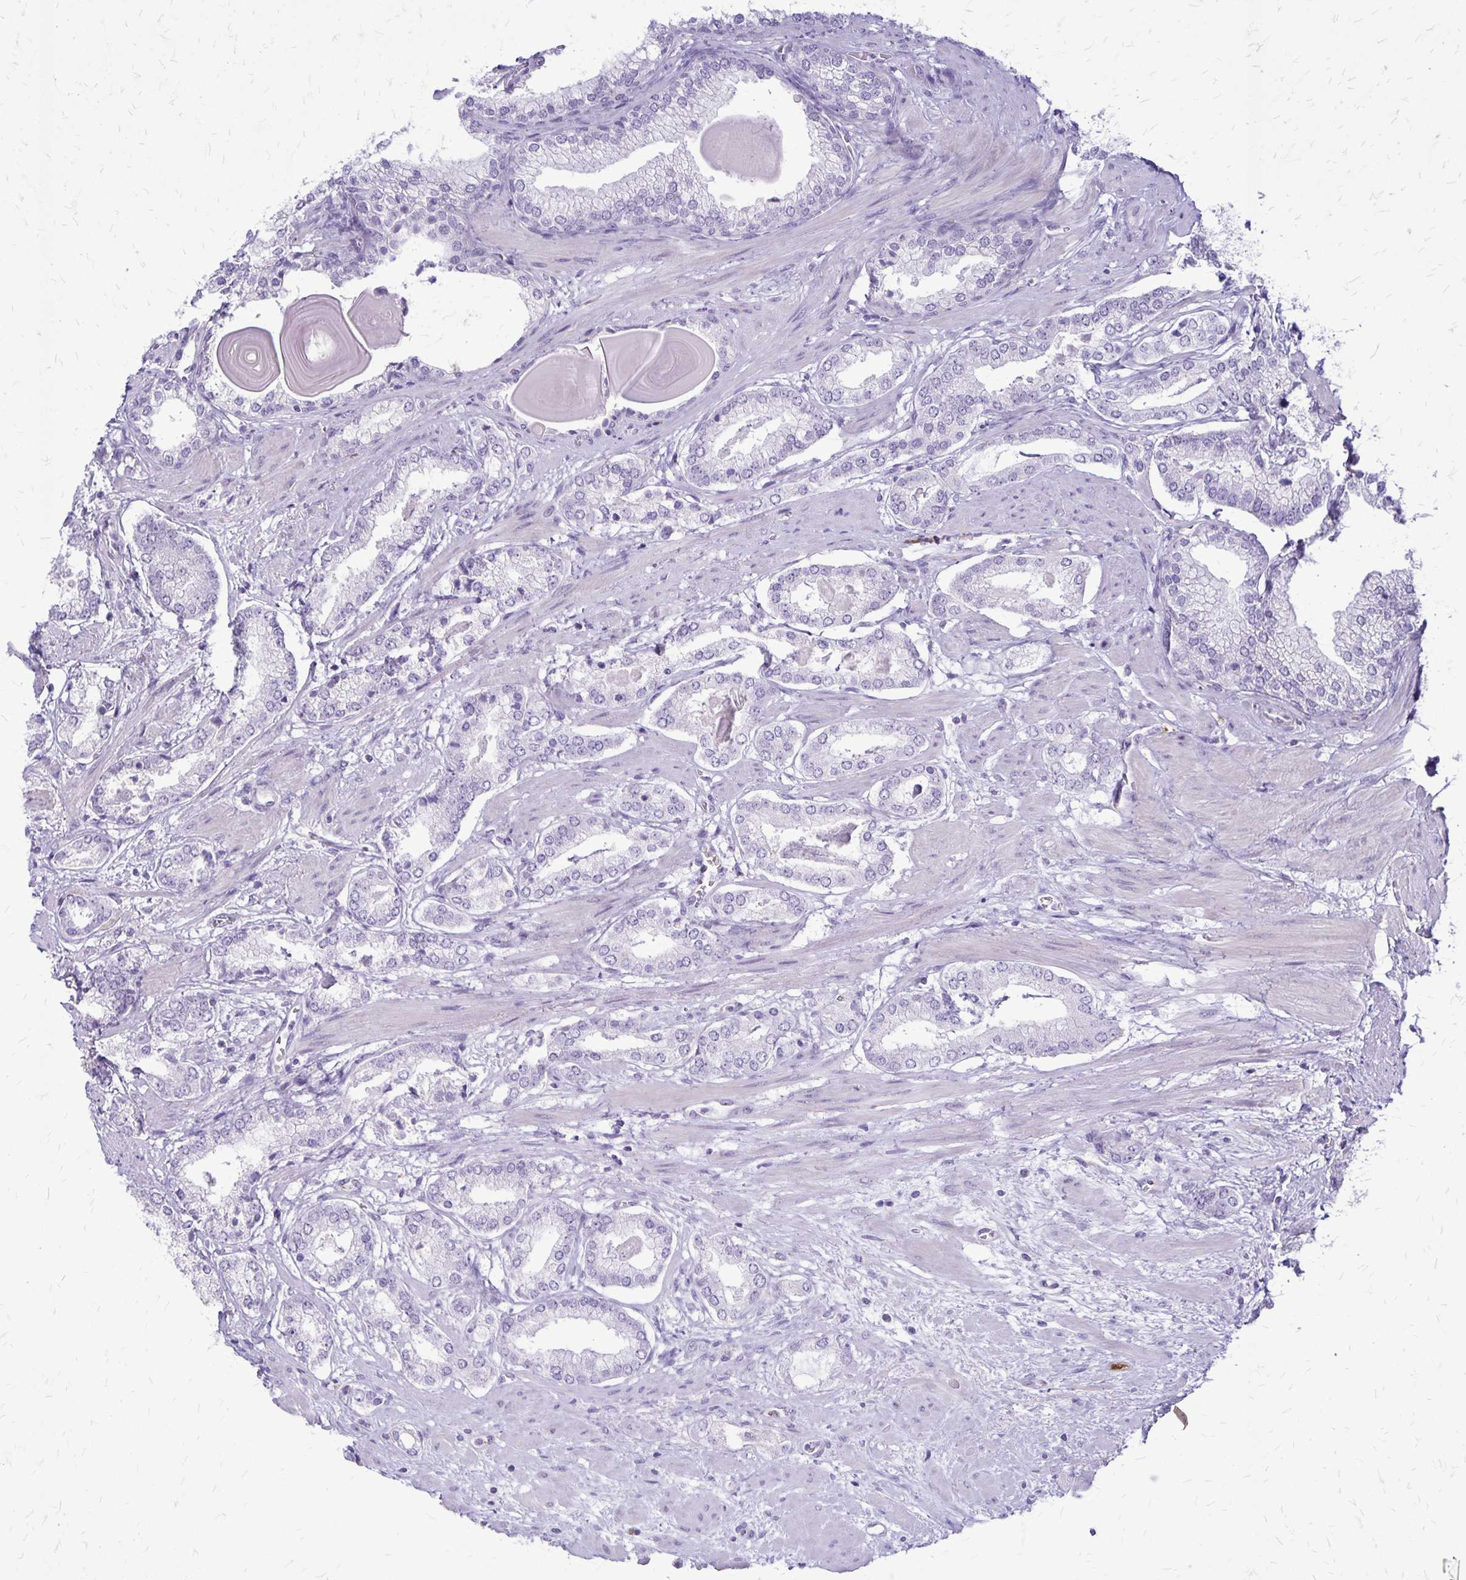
{"staining": {"intensity": "negative", "quantity": "none", "location": "none"}, "tissue": "prostate cancer", "cell_type": "Tumor cells", "image_type": "cancer", "snomed": [{"axis": "morphology", "description": "Adenocarcinoma, Low grade"}, {"axis": "topography", "description": "Prostate"}], "caption": "Histopathology image shows no protein positivity in tumor cells of prostate cancer tissue.", "gene": "GP9", "patient": {"sex": "male", "age": 64}}